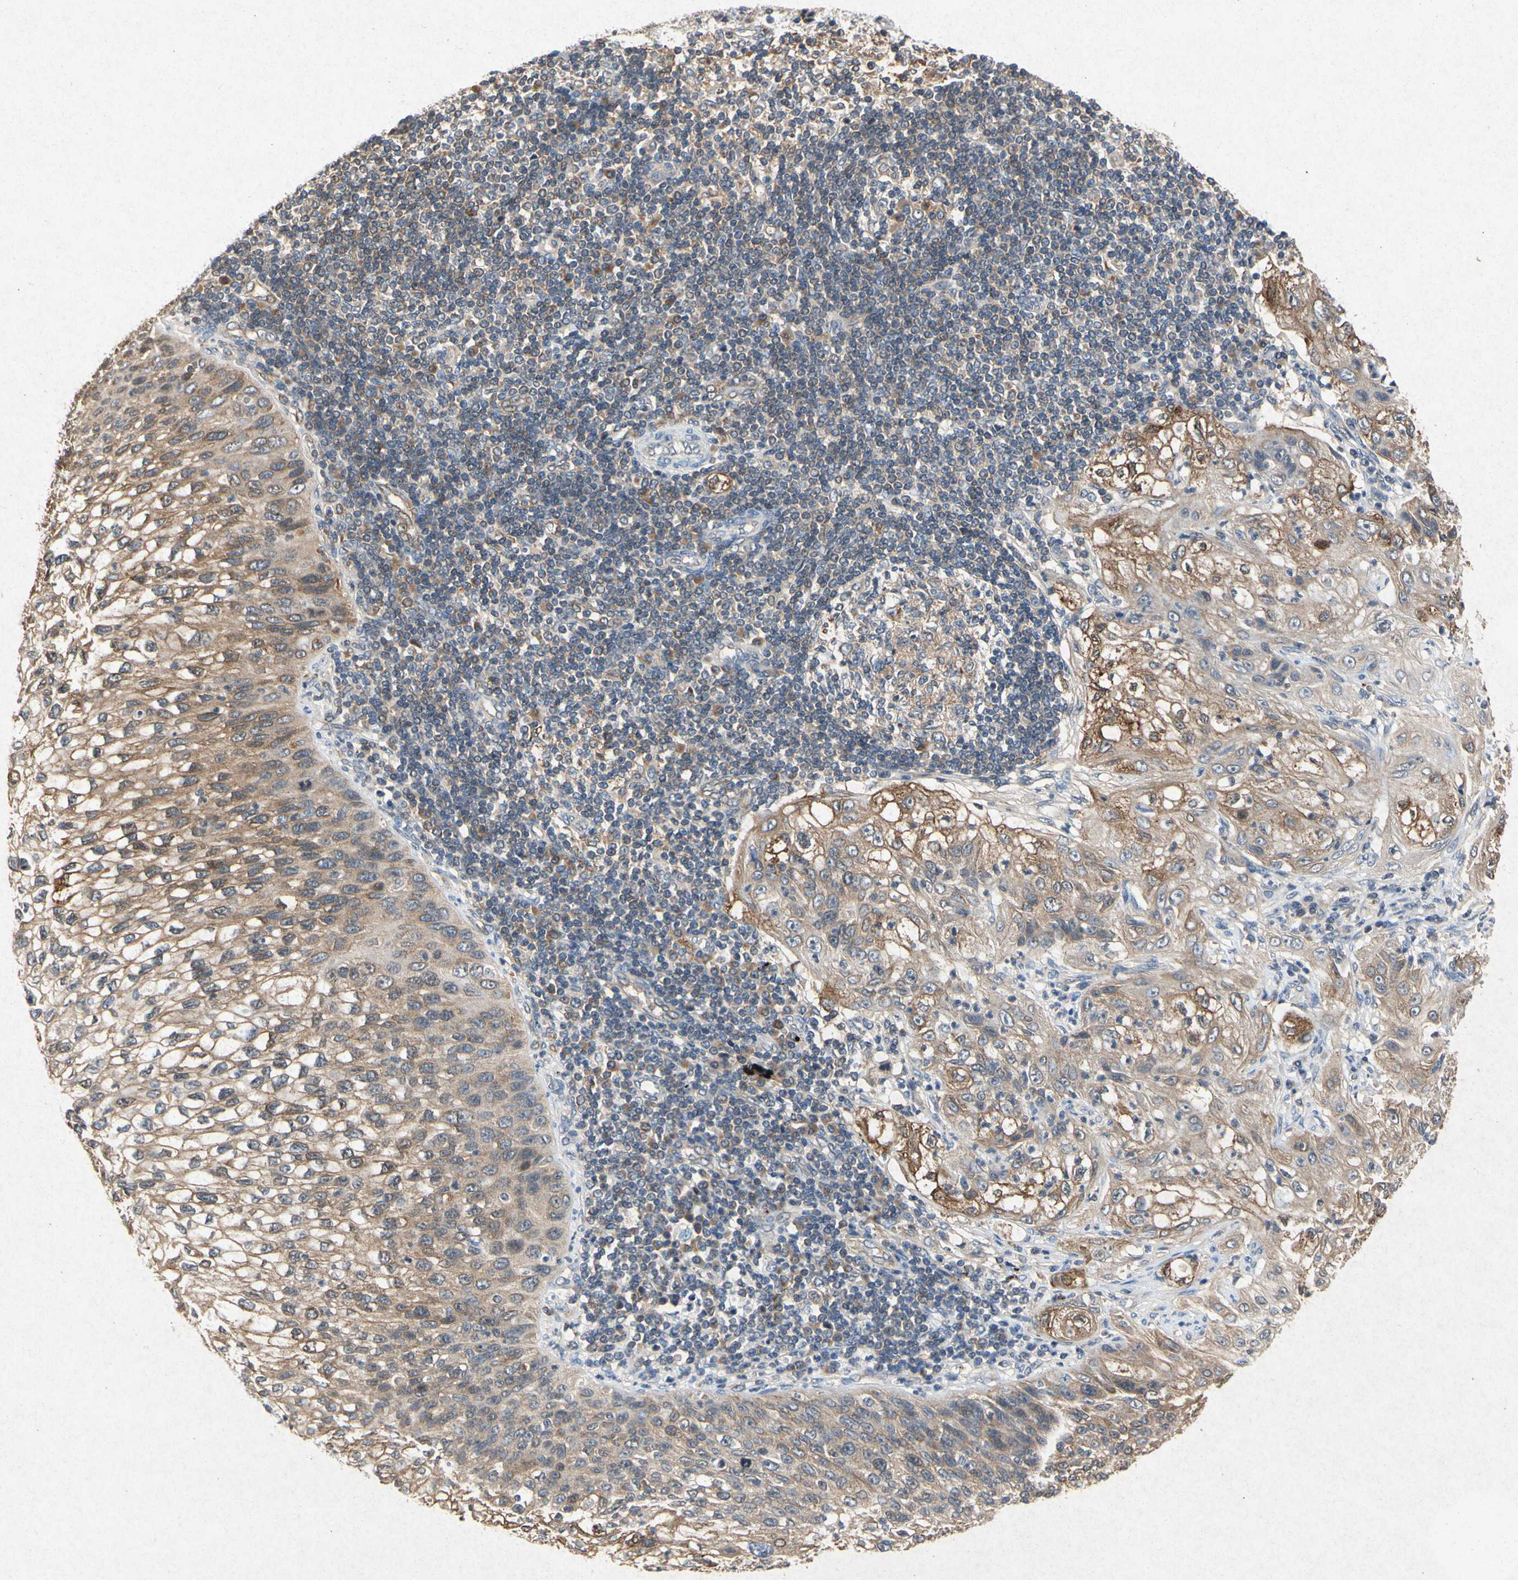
{"staining": {"intensity": "moderate", "quantity": ">75%", "location": "cytoplasmic/membranous"}, "tissue": "lung cancer", "cell_type": "Tumor cells", "image_type": "cancer", "snomed": [{"axis": "morphology", "description": "Inflammation, NOS"}, {"axis": "morphology", "description": "Squamous cell carcinoma, NOS"}, {"axis": "topography", "description": "Lymph node"}, {"axis": "topography", "description": "Soft tissue"}, {"axis": "topography", "description": "Lung"}], "caption": "Protein expression analysis of squamous cell carcinoma (lung) demonstrates moderate cytoplasmic/membranous staining in about >75% of tumor cells. (Brightfield microscopy of DAB IHC at high magnification).", "gene": "RPS6KA1", "patient": {"sex": "male", "age": 66}}